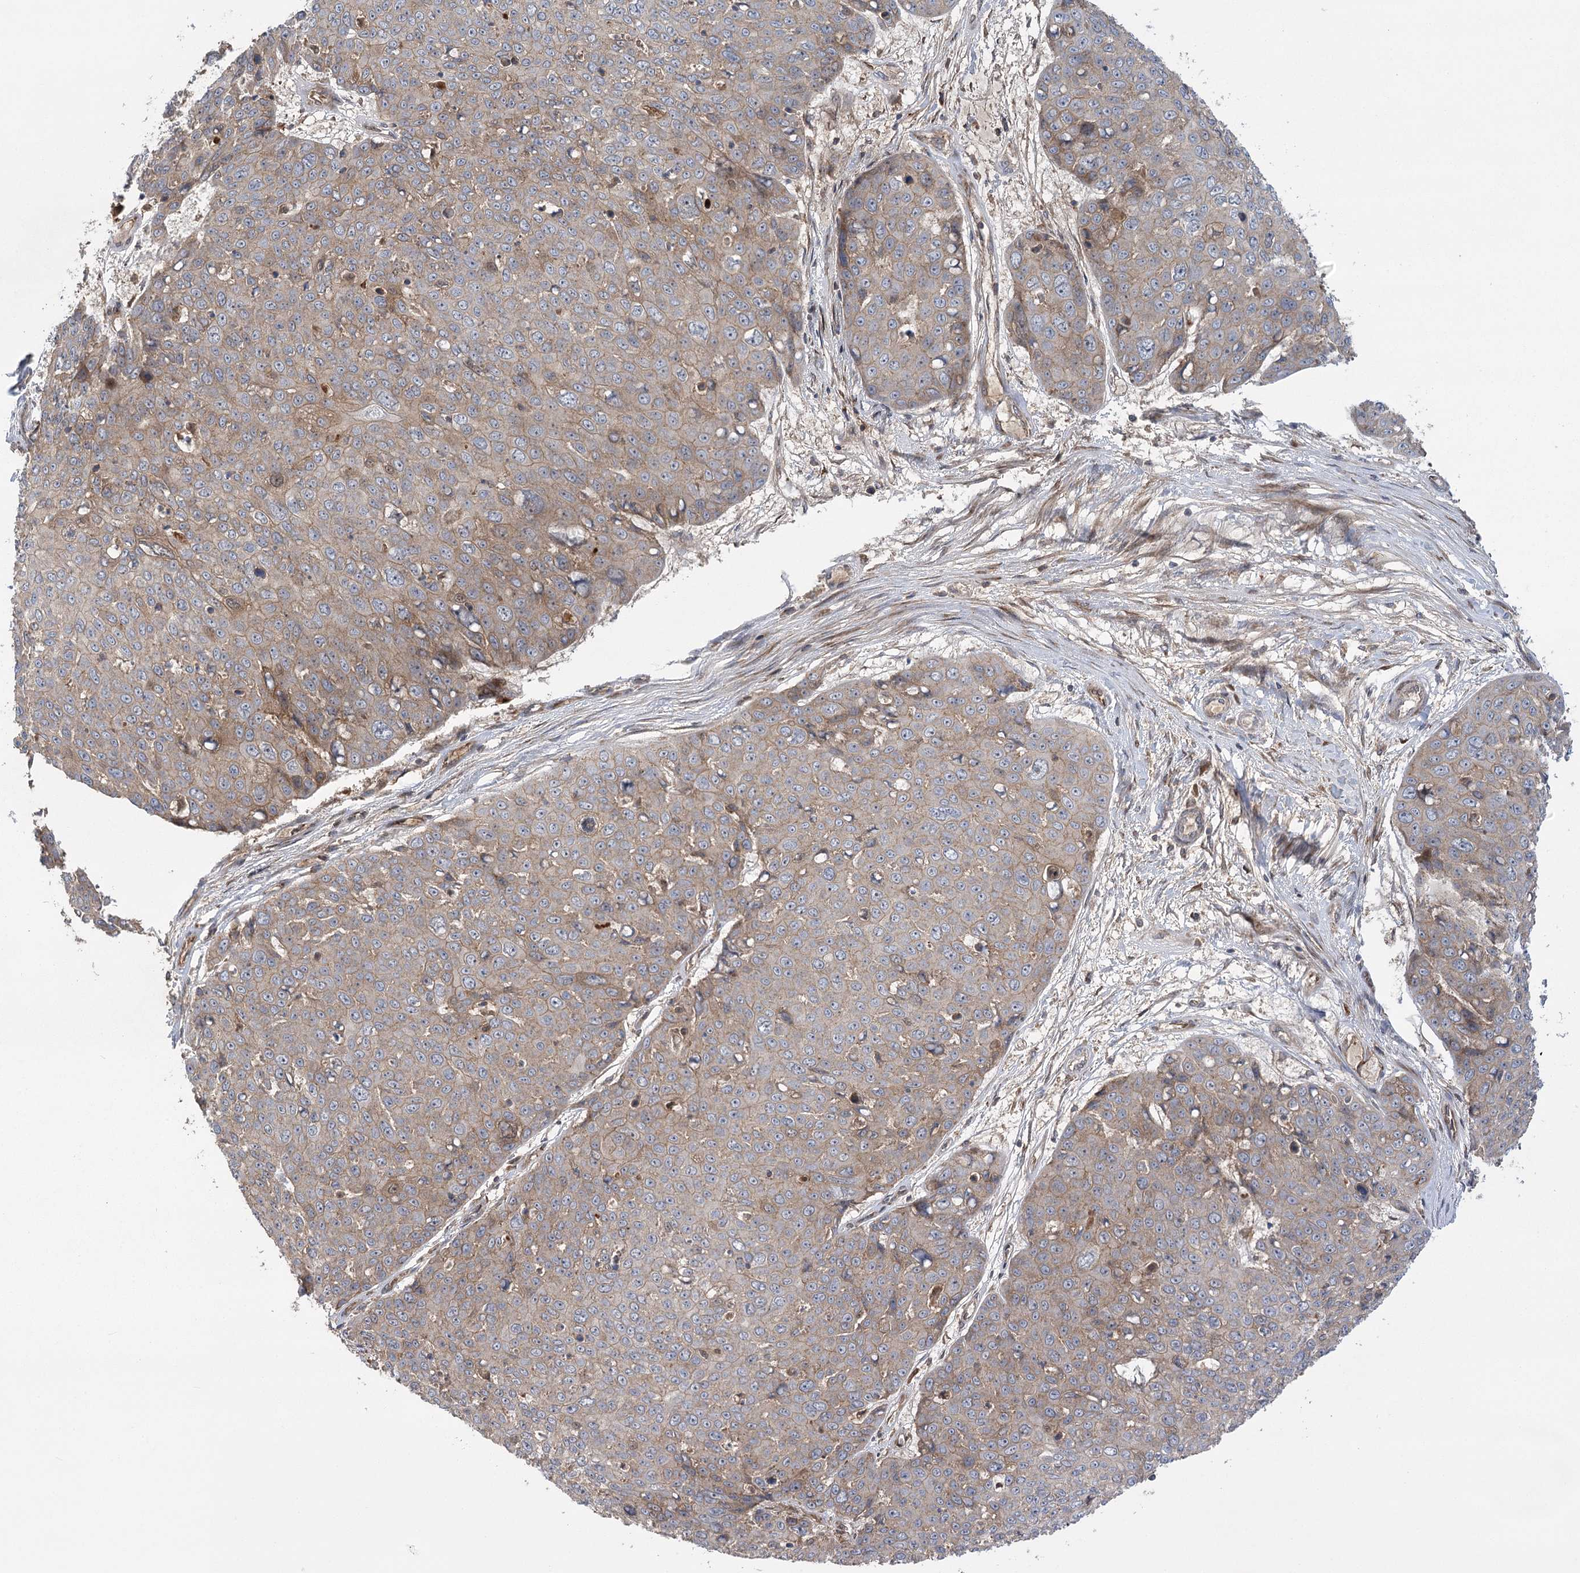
{"staining": {"intensity": "moderate", "quantity": "25%-75%", "location": "cytoplasmic/membranous"}, "tissue": "skin cancer", "cell_type": "Tumor cells", "image_type": "cancer", "snomed": [{"axis": "morphology", "description": "Squamous cell carcinoma, NOS"}, {"axis": "topography", "description": "Skin"}], "caption": "Protein analysis of skin cancer tissue reveals moderate cytoplasmic/membranous positivity in about 25%-75% of tumor cells.", "gene": "KCNN2", "patient": {"sex": "male", "age": 71}}